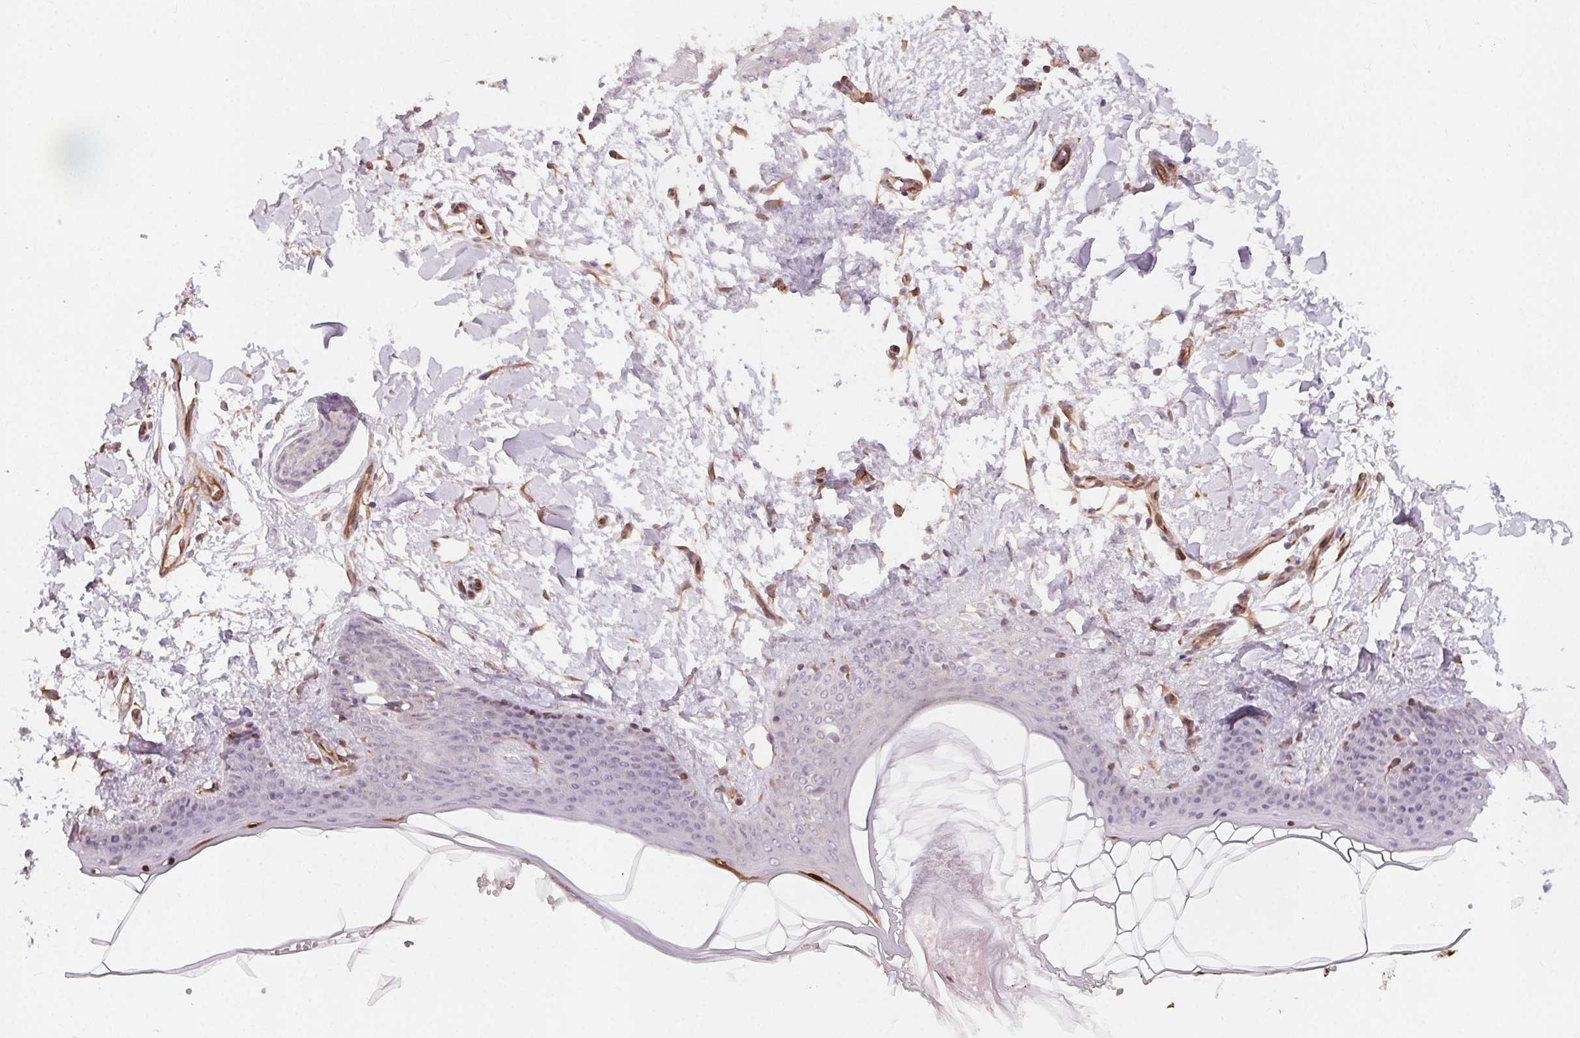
{"staining": {"intensity": "moderate", "quantity": ">75%", "location": "cytoplasmic/membranous"}, "tissue": "skin", "cell_type": "Fibroblasts", "image_type": "normal", "snomed": [{"axis": "morphology", "description": "Normal tissue, NOS"}, {"axis": "topography", "description": "Skin"}], "caption": "Protein positivity by IHC exhibits moderate cytoplasmic/membranous staining in about >75% of fibroblasts in unremarkable skin. (IHC, brightfield microscopy, high magnification).", "gene": "CCSER1", "patient": {"sex": "female", "age": 34}}